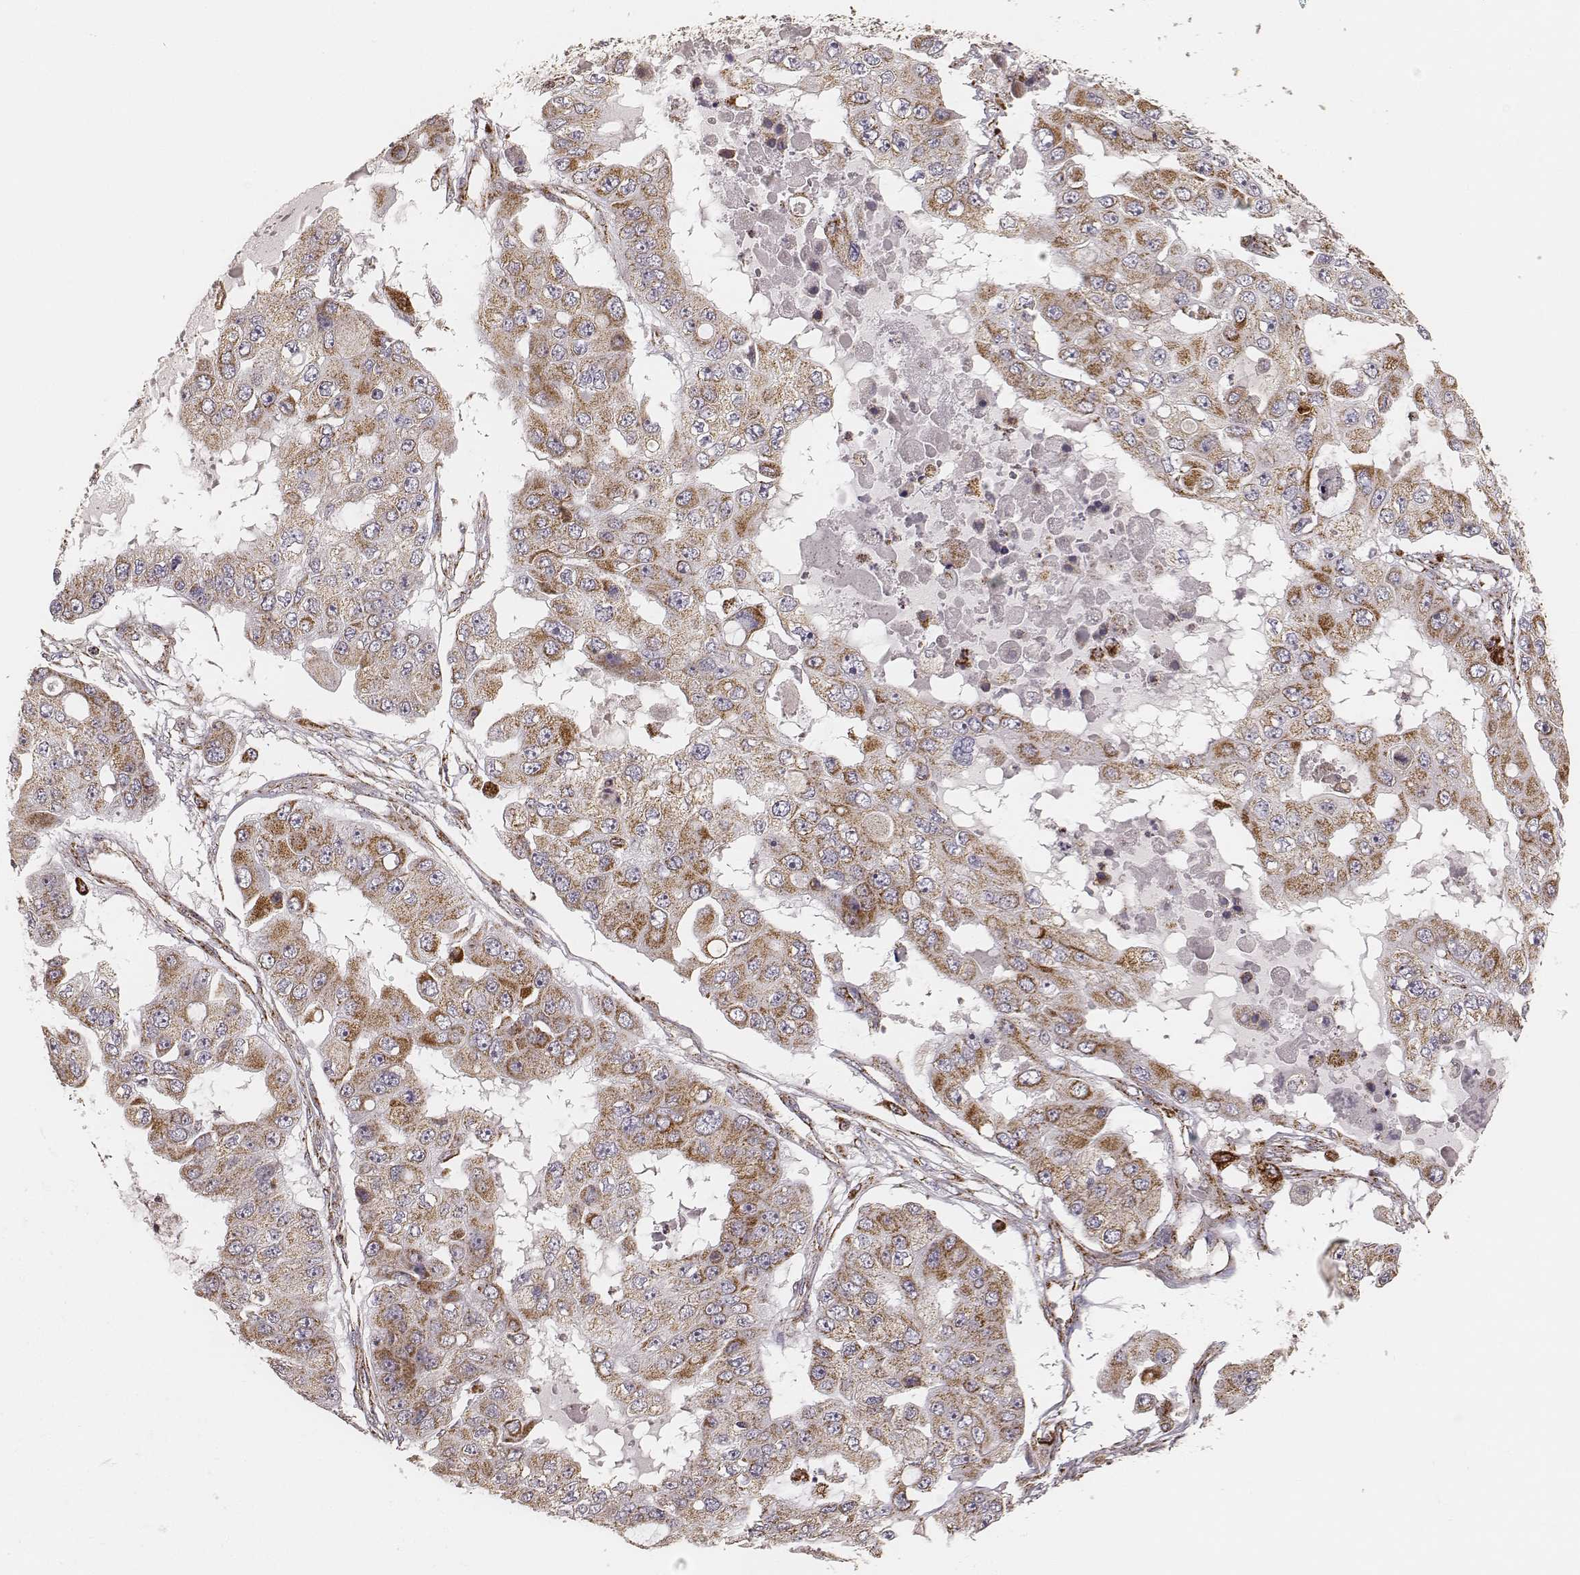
{"staining": {"intensity": "moderate", "quantity": ">75%", "location": "cytoplasmic/membranous"}, "tissue": "ovarian cancer", "cell_type": "Tumor cells", "image_type": "cancer", "snomed": [{"axis": "morphology", "description": "Cystadenocarcinoma, serous, NOS"}, {"axis": "topography", "description": "Ovary"}], "caption": "Moderate cytoplasmic/membranous protein positivity is present in about >75% of tumor cells in ovarian serous cystadenocarcinoma.", "gene": "CS", "patient": {"sex": "female", "age": 56}}